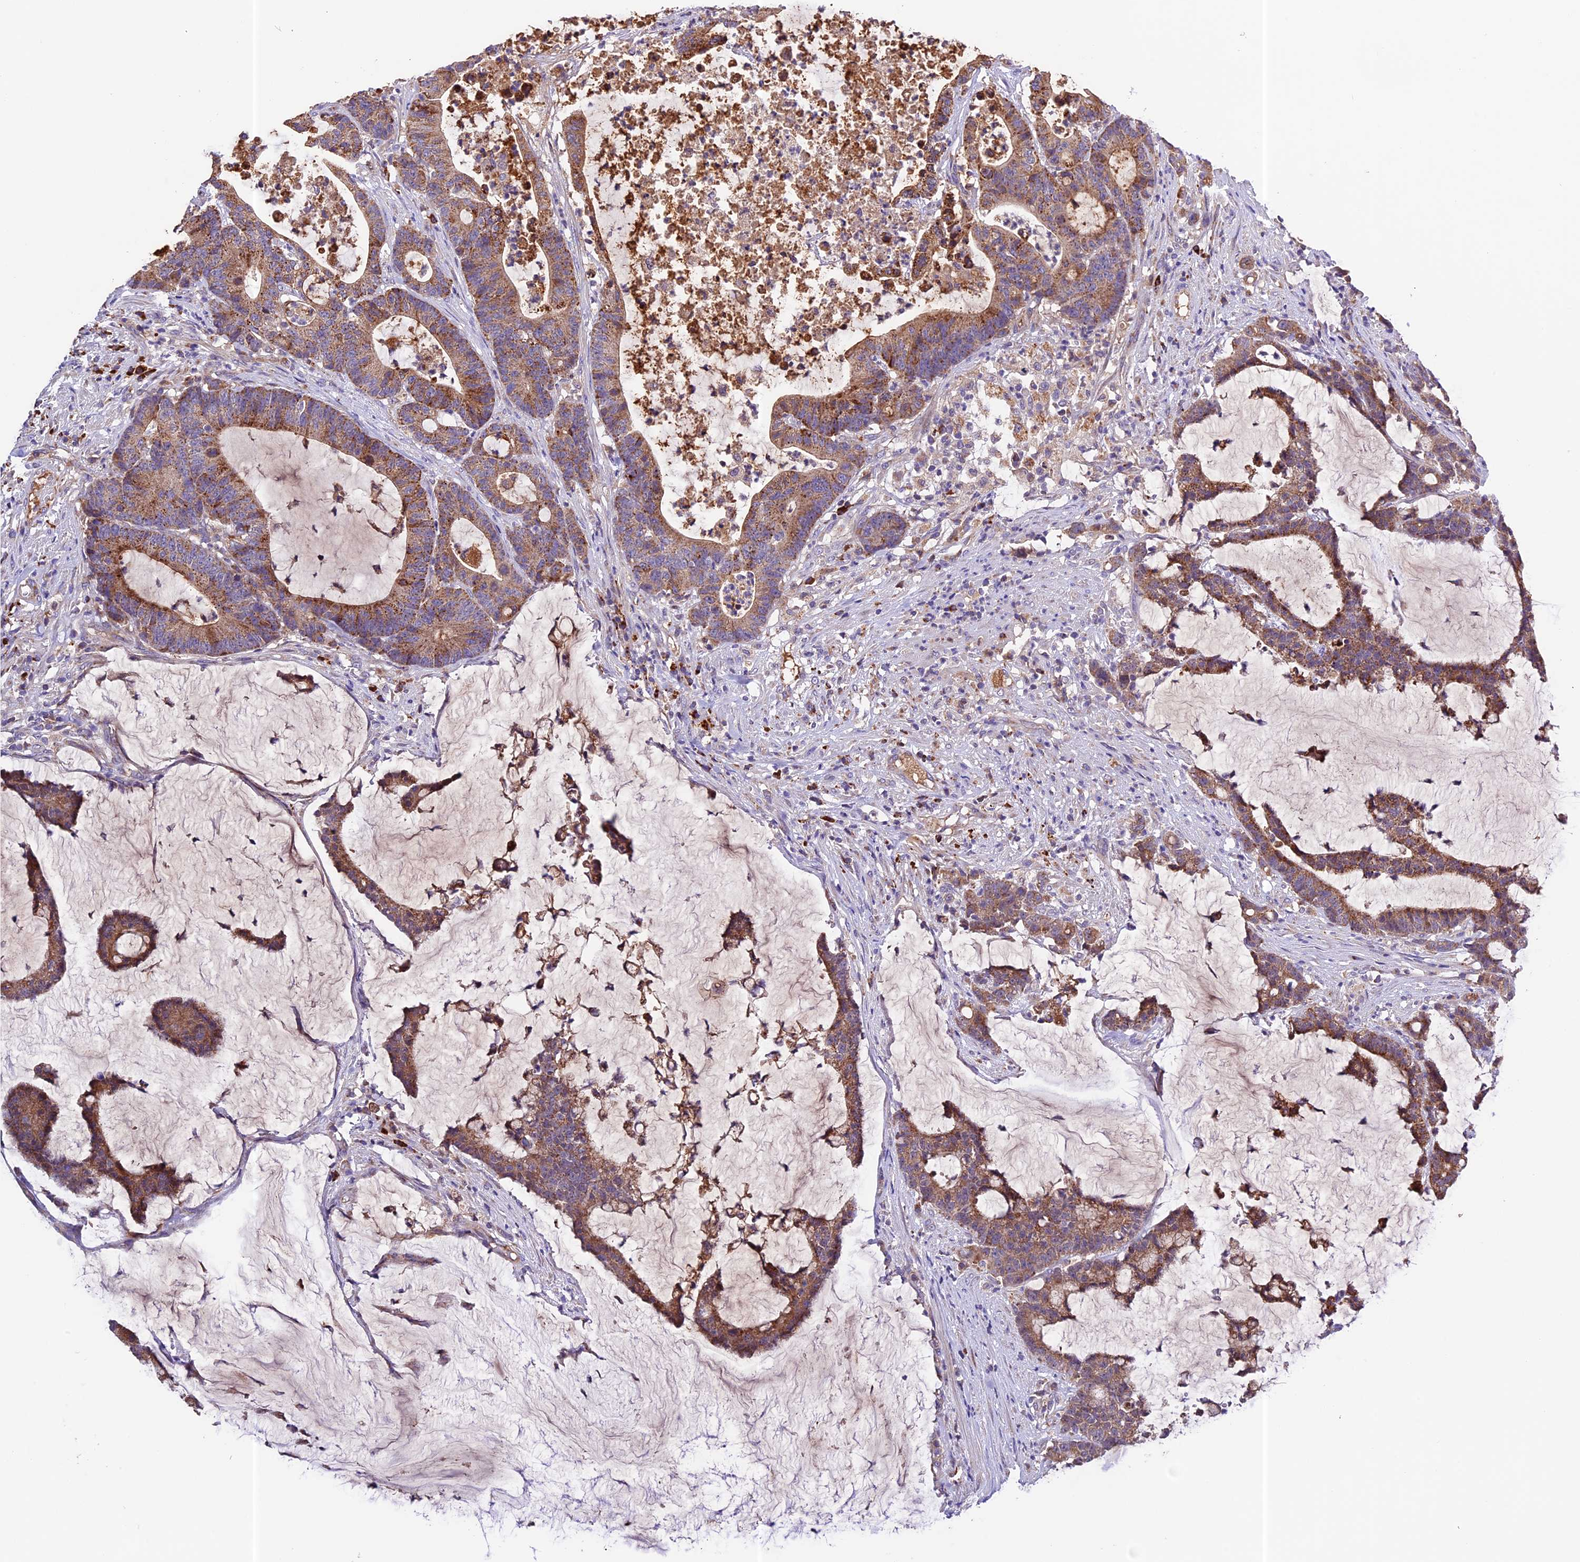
{"staining": {"intensity": "moderate", "quantity": ">75%", "location": "cytoplasmic/membranous"}, "tissue": "colorectal cancer", "cell_type": "Tumor cells", "image_type": "cancer", "snomed": [{"axis": "morphology", "description": "Adenocarcinoma, NOS"}, {"axis": "topography", "description": "Colon"}], "caption": "Immunohistochemical staining of human colorectal adenocarcinoma displays medium levels of moderate cytoplasmic/membranous protein staining in about >75% of tumor cells.", "gene": "METTL22", "patient": {"sex": "female", "age": 84}}